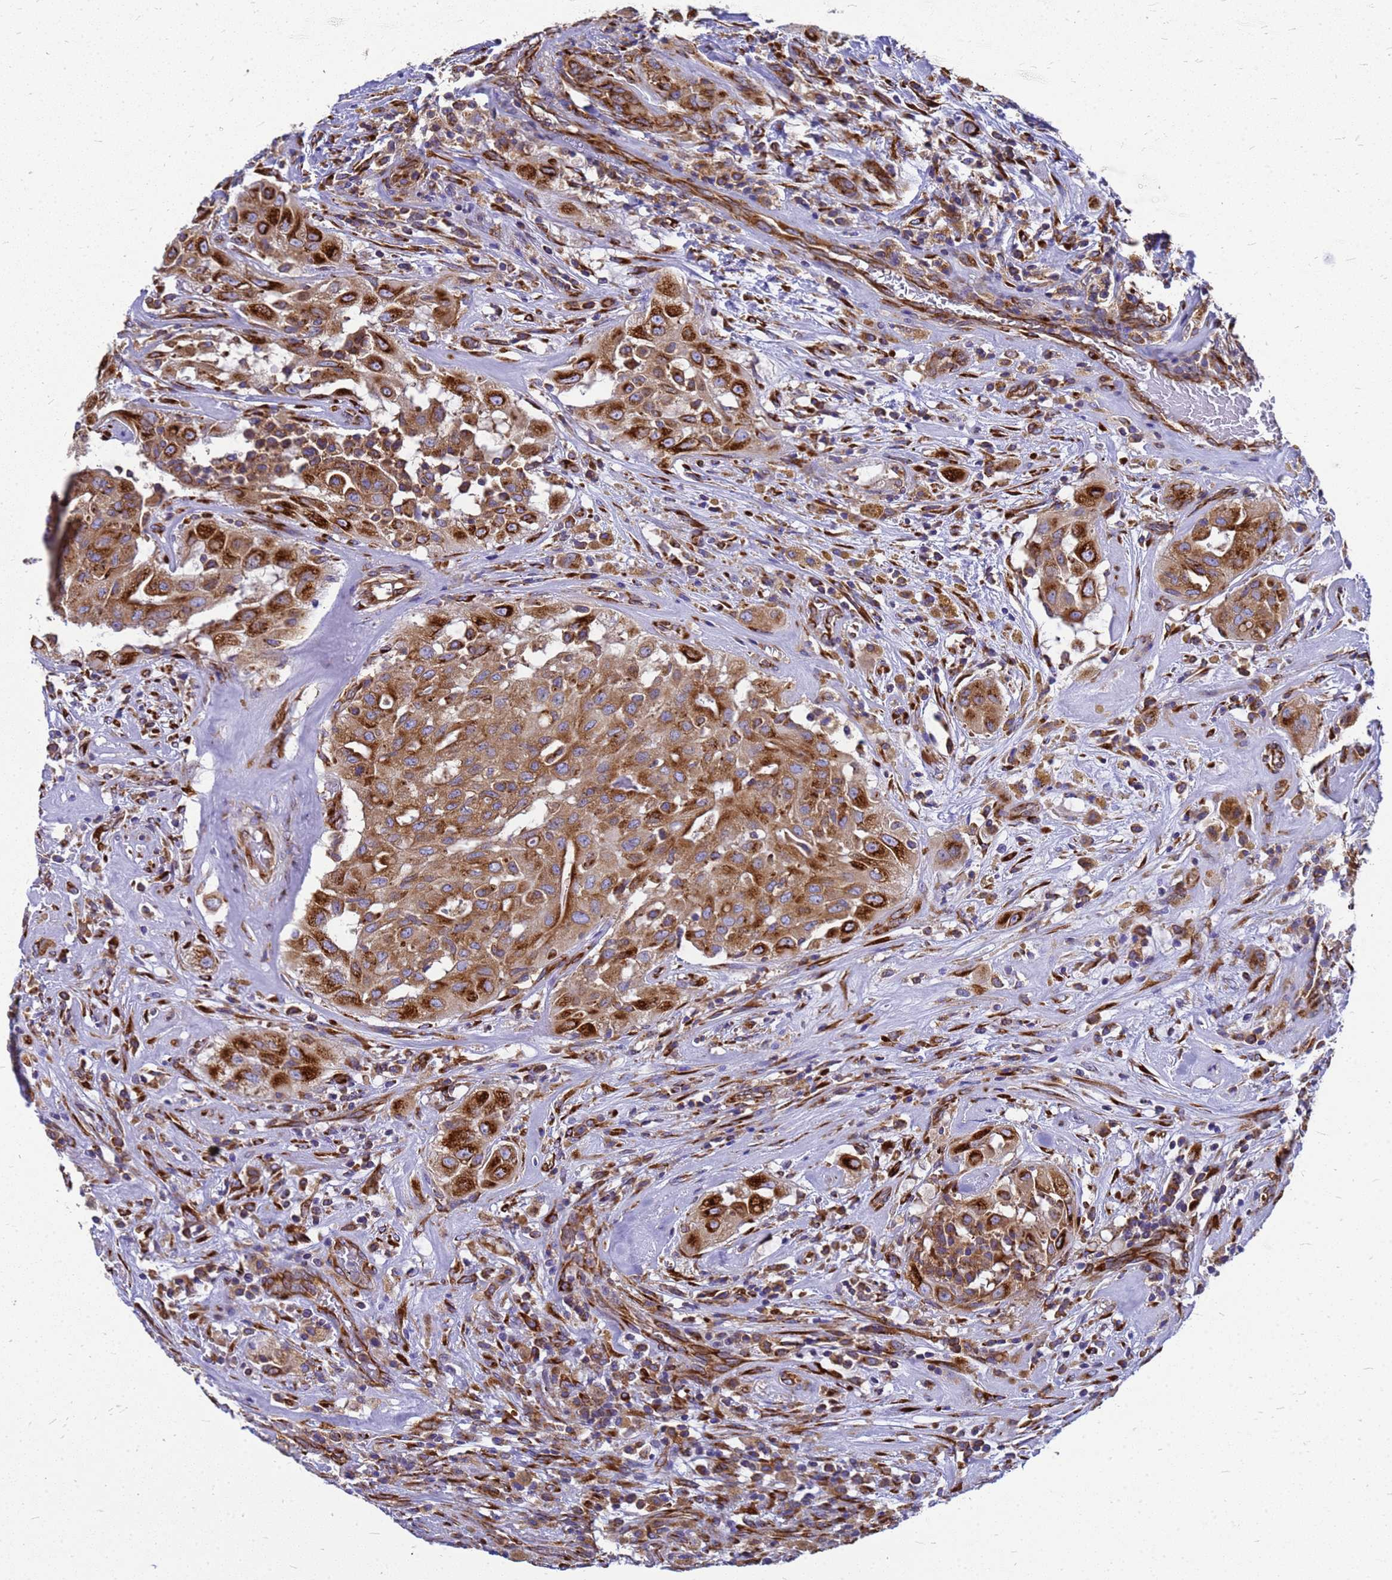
{"staining": {"intensity": "strong", "quantity": ">75%", "location": "cytoplasmic/membranous"}, "tissue": "thyroid cancer", "cell_type": "Tumor cells", "image_type": "cancer", "snomed": [{"axis": "morphology", "description": "Papillary adenocarcinoma, NOS"}, {"axis": "topography", "description": "Thyroid gland"}], "caption": "Immunohistochemistry photomicrograph of neoplastic tissue: human thyroid papillary adenocarcinoma stained using immunohistochemistry exhibits high levels of strong protein expression localized specifically in the cytoplasmic/membranous of tumor cells, appearing as a cytoplasmic/membranous brown color.", "gene": "EEF1D", "patient": {"sex": "female", "age": 59}}